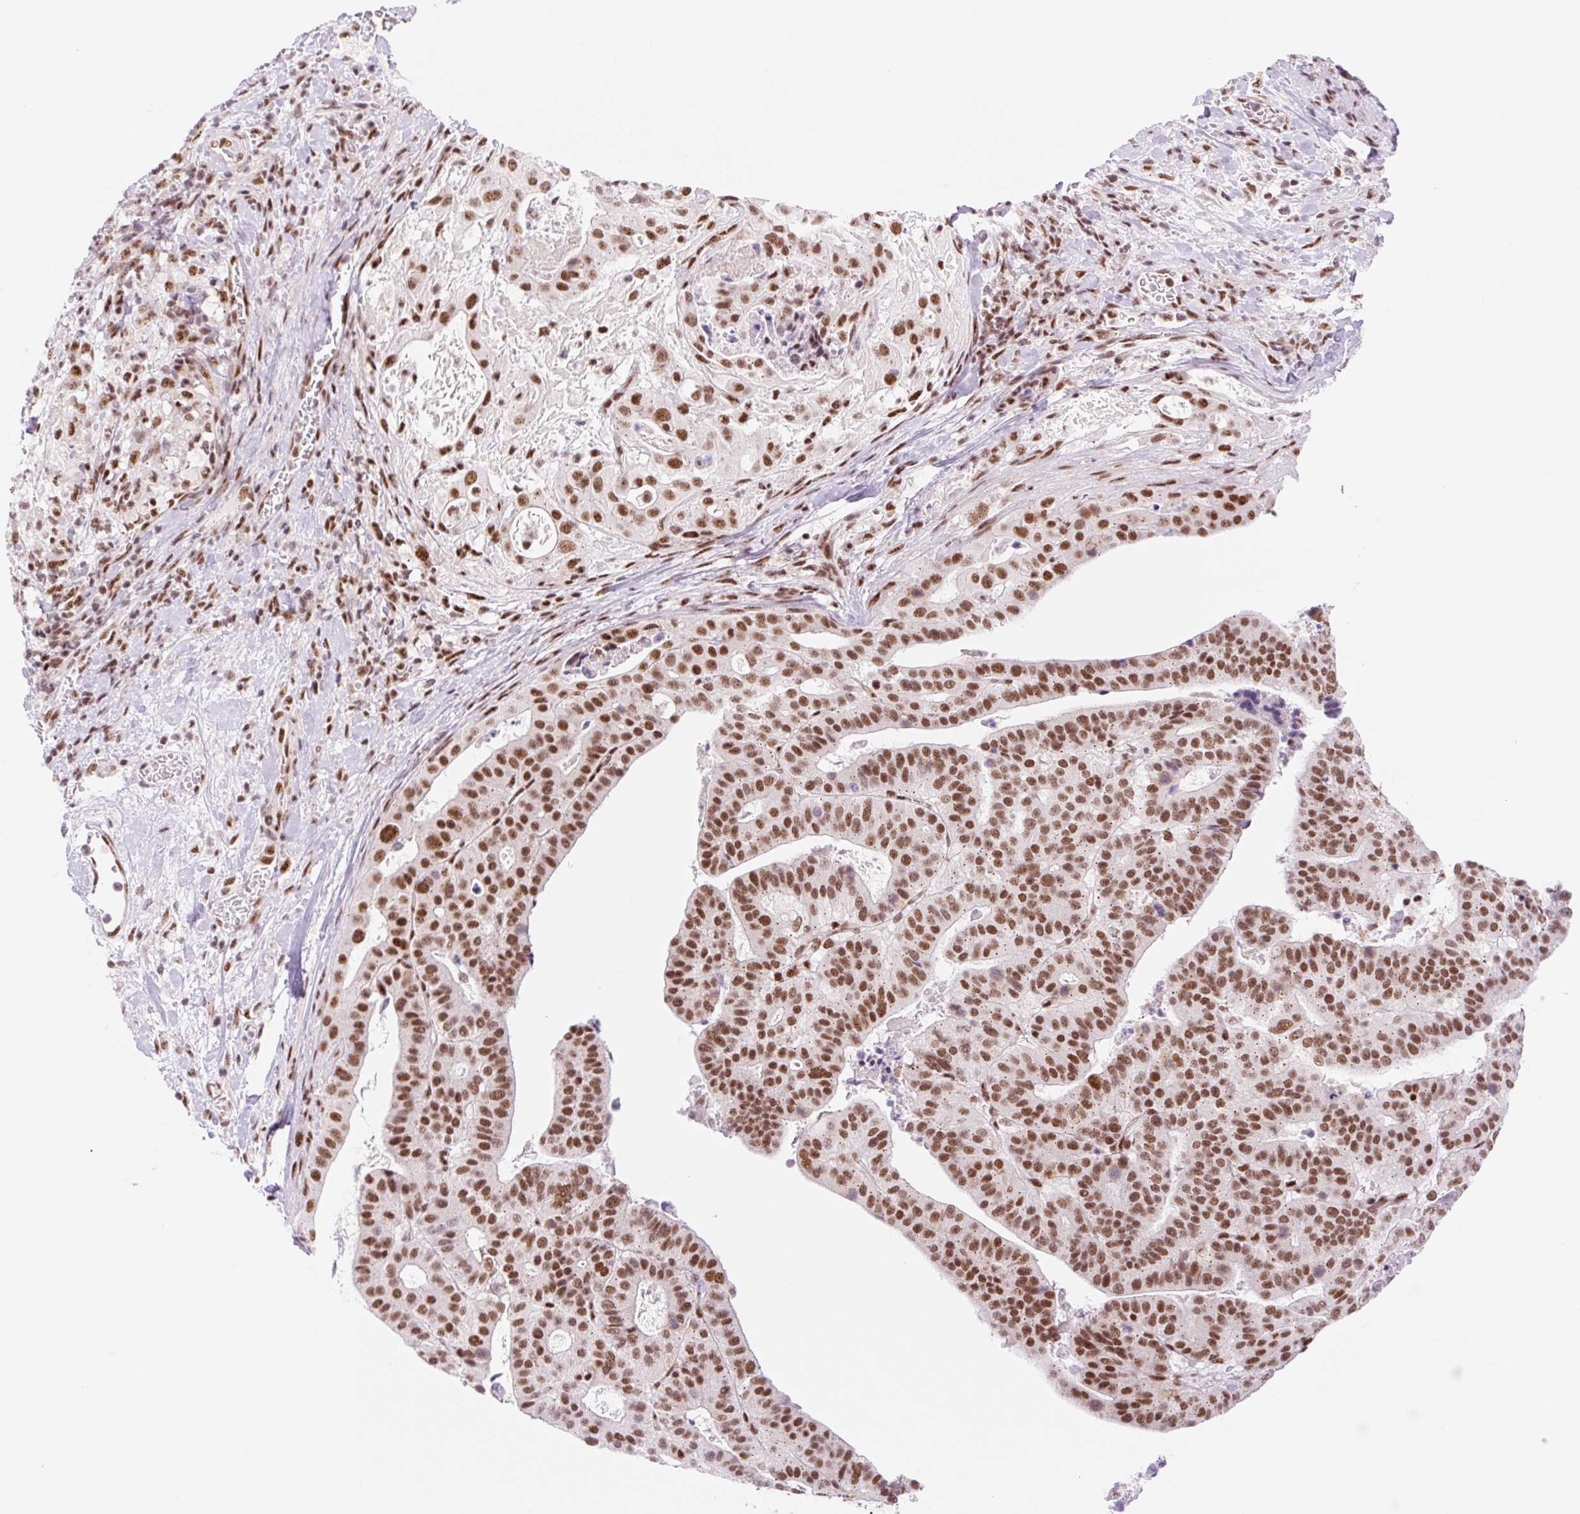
{"staining": {"intensity": "strong", "quantity": ">75%", "location": "nuclear"}, "tissue": "stomach cancer", "cell_type": "Tumor cells", "image_type": "cancer", "snomed": [{"axis": "morphology", "description": "Adenocarcinoma, NOS"}, {"axis": "topography", "description": "Stomach"}], "caption": "Protein expression by IHC reveals strong nuclear staining in approximately >75% of tumor cells in stomach cancer (adenocarcinoma).", "gene": "PRDM11", "patient": {"sex": "male", "age": 48}}